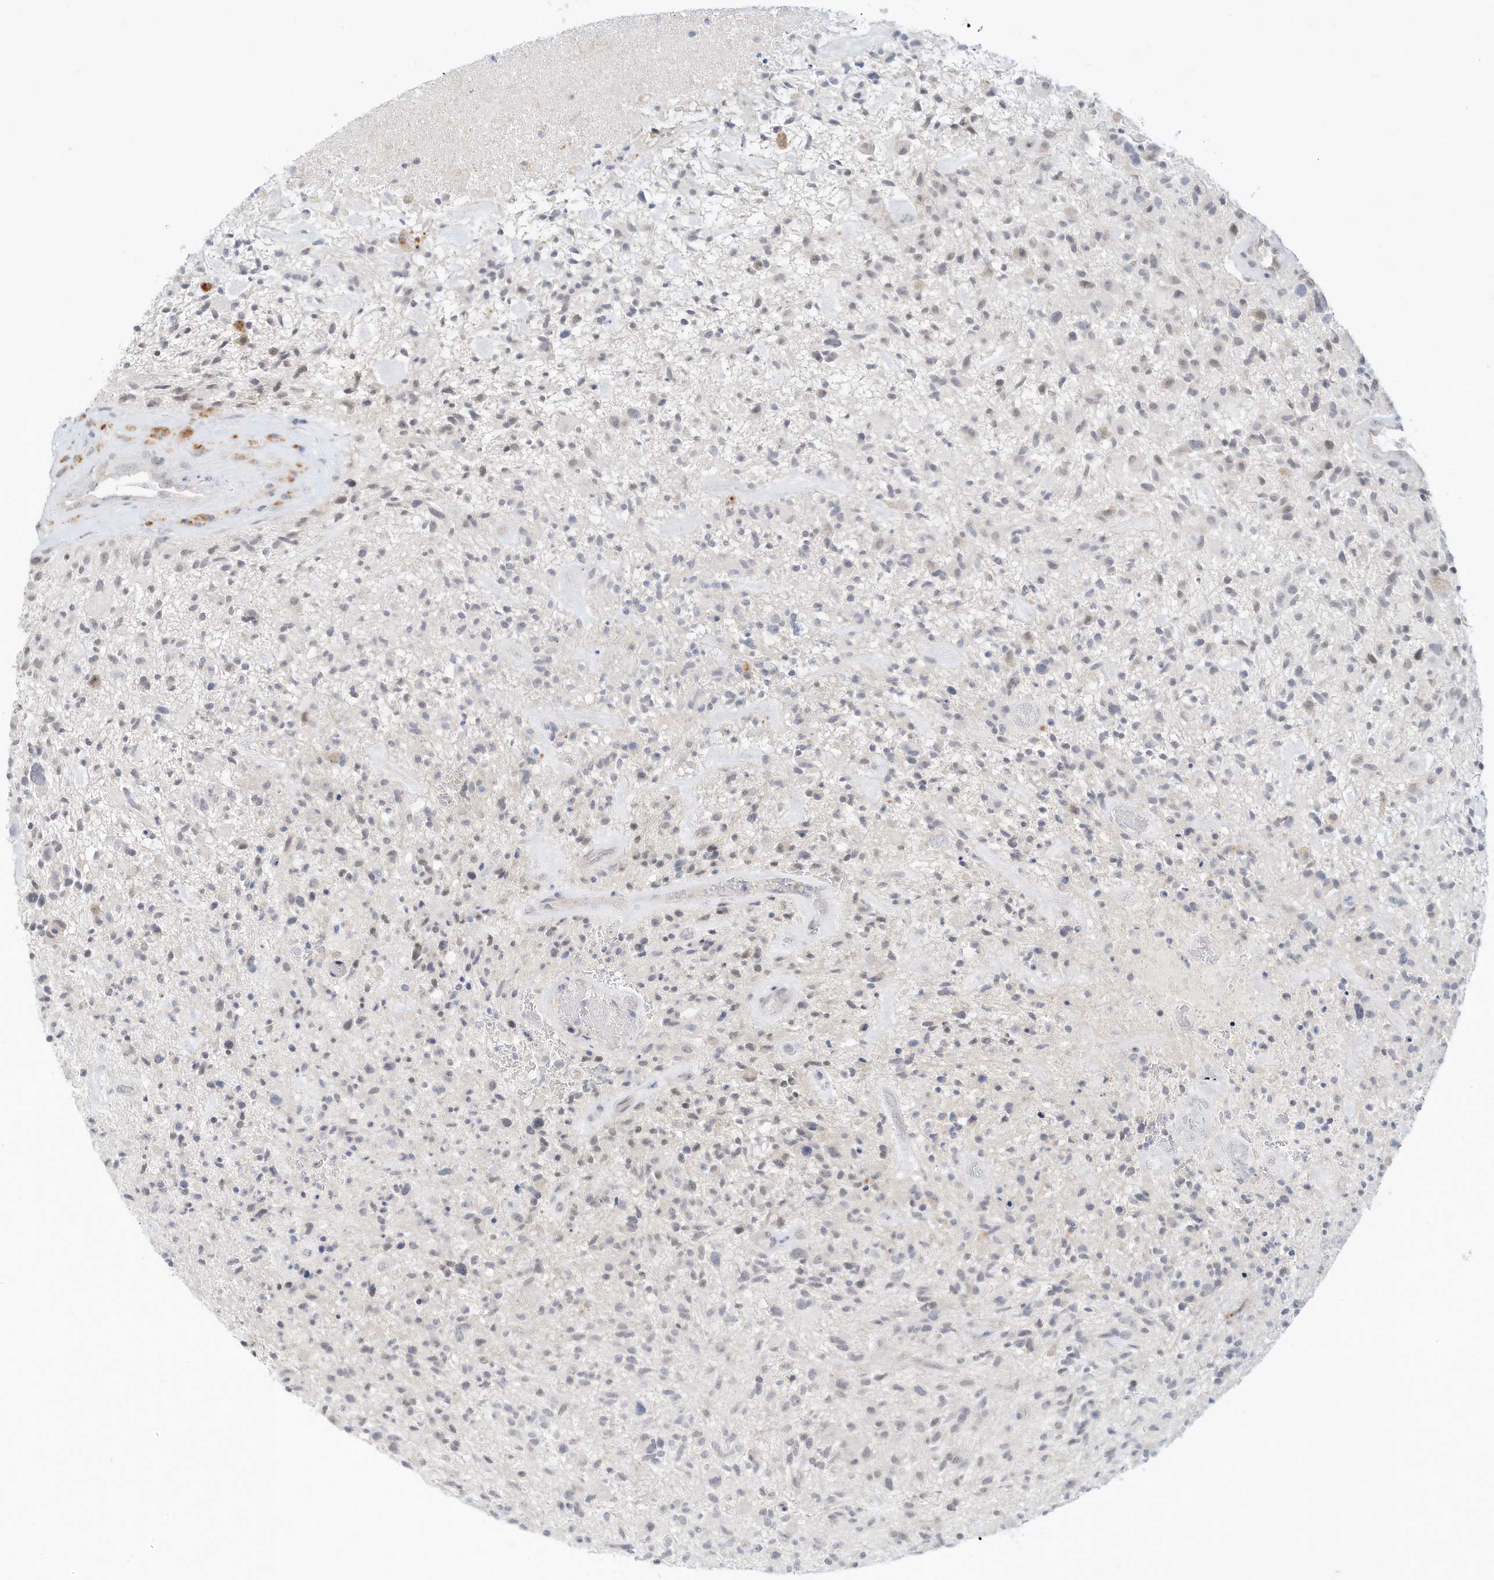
{"staining": {"intensity": "weak", "quantity": "<25%", "location": "nuclear"}, "tissue": "glioma", "cell_type": "Tumor cells", "image_type": "cancer", "snomed": [{"axis": "morphology", "description": "Glioma, malignant, High grade"}, {"axis": "topography", "description": "Brain"}], "caption": "Micrograph shows no significant protein positivity in tumor cells of malignant glioma (high-grade).", "gene": "PAK6", "patient": {"sex": "male", "age": 47}}